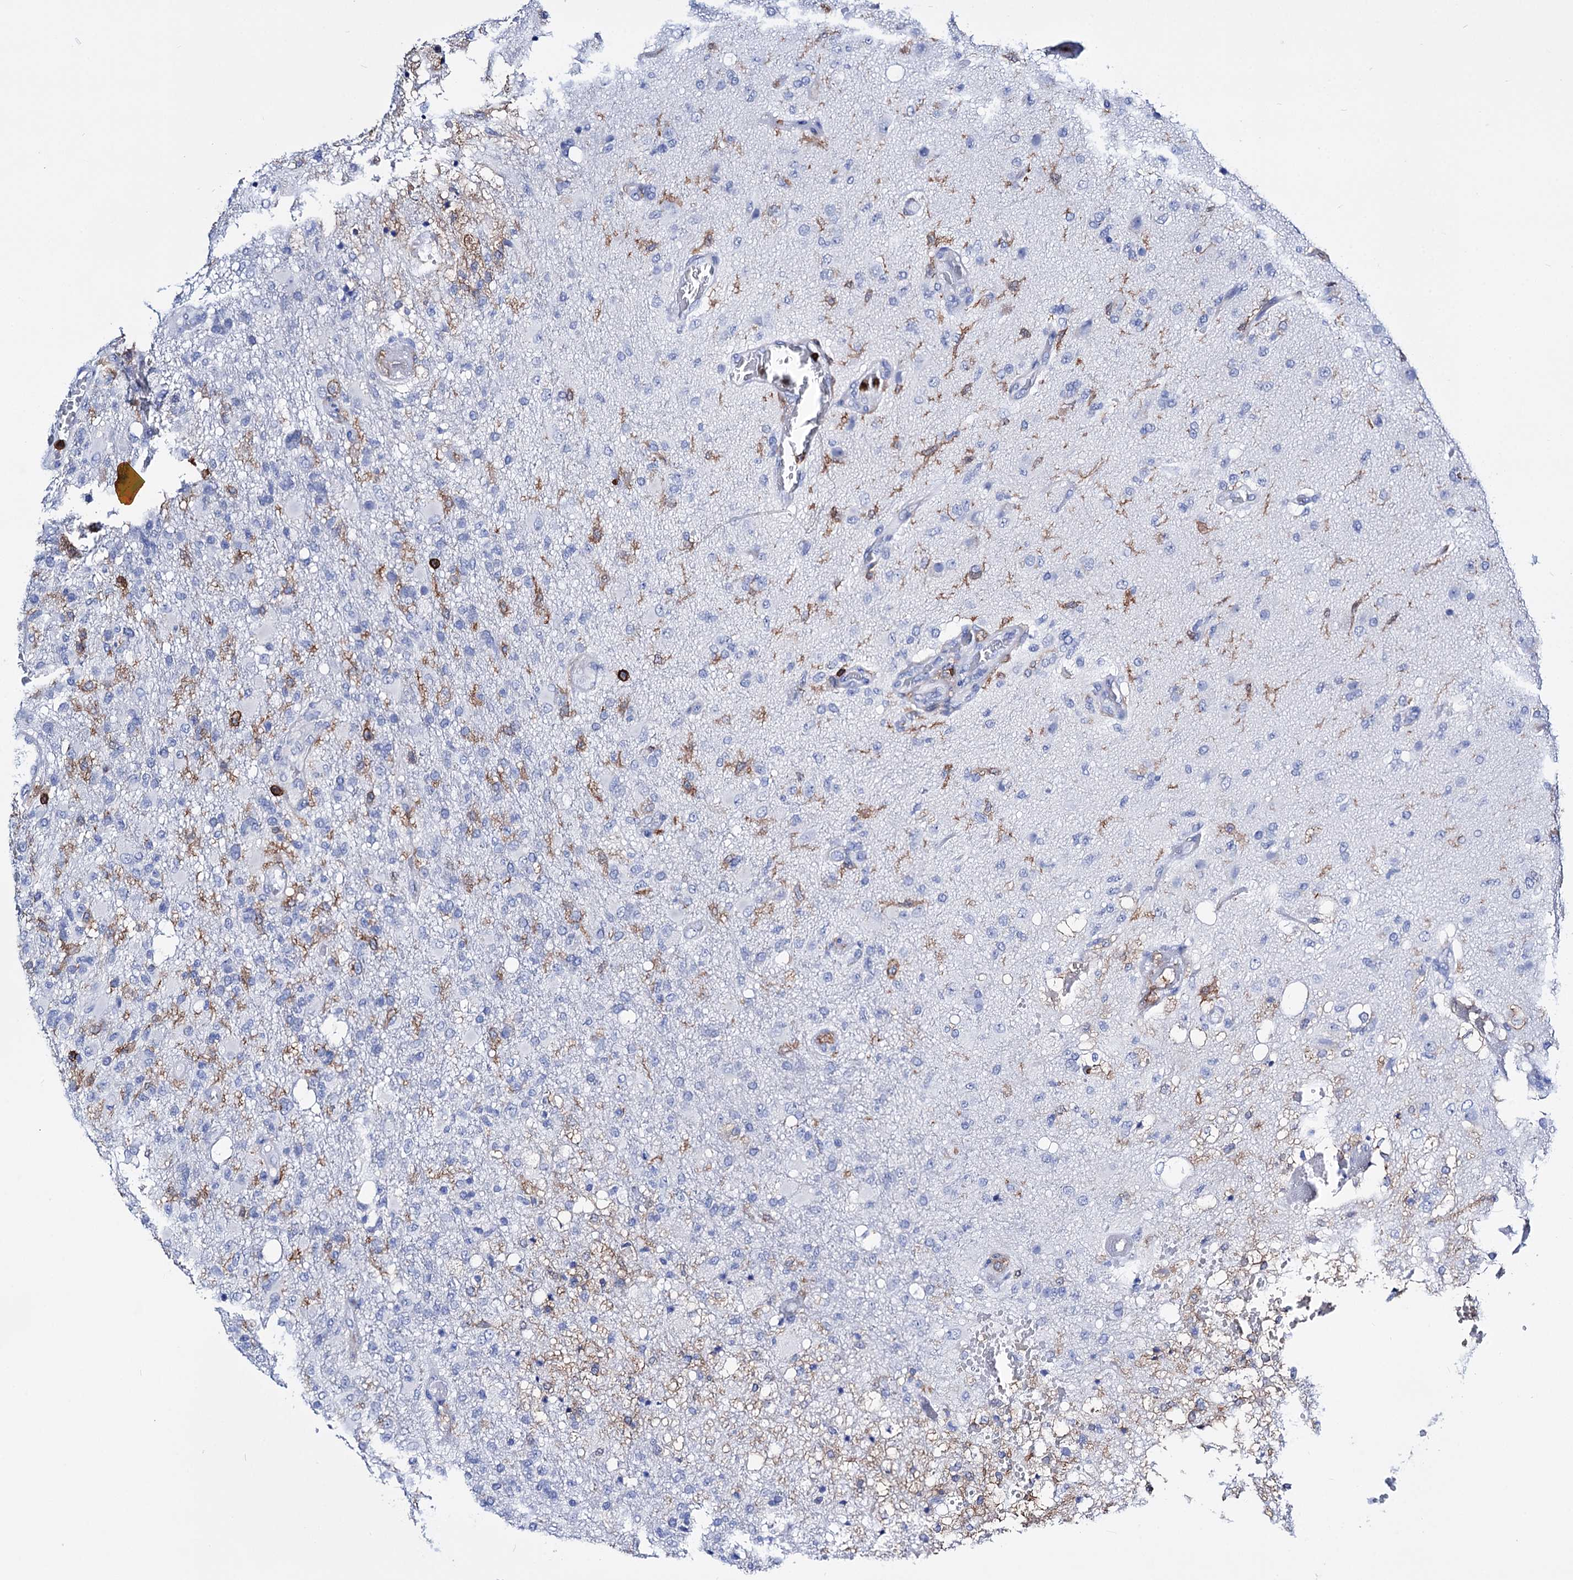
{"staining": {"intensity": "negative", "quantity": "none", "location": "none"}, "tissue": "glioma", "cell_type": "Tumor cells", "image_type": "cancer", "snomed": [{"axis": "morphology", "description": "Glioma, malignant, High grade"}, {"axis": "topography", "description": "Brain"}], "caption": "DAB (3,3'-diaminobenzidine) immunohistochemical staining of human glioma shows no significant expression in tumor cells.", "gene": "DEF6", "patient": {"sex": "female", "age": 74}}